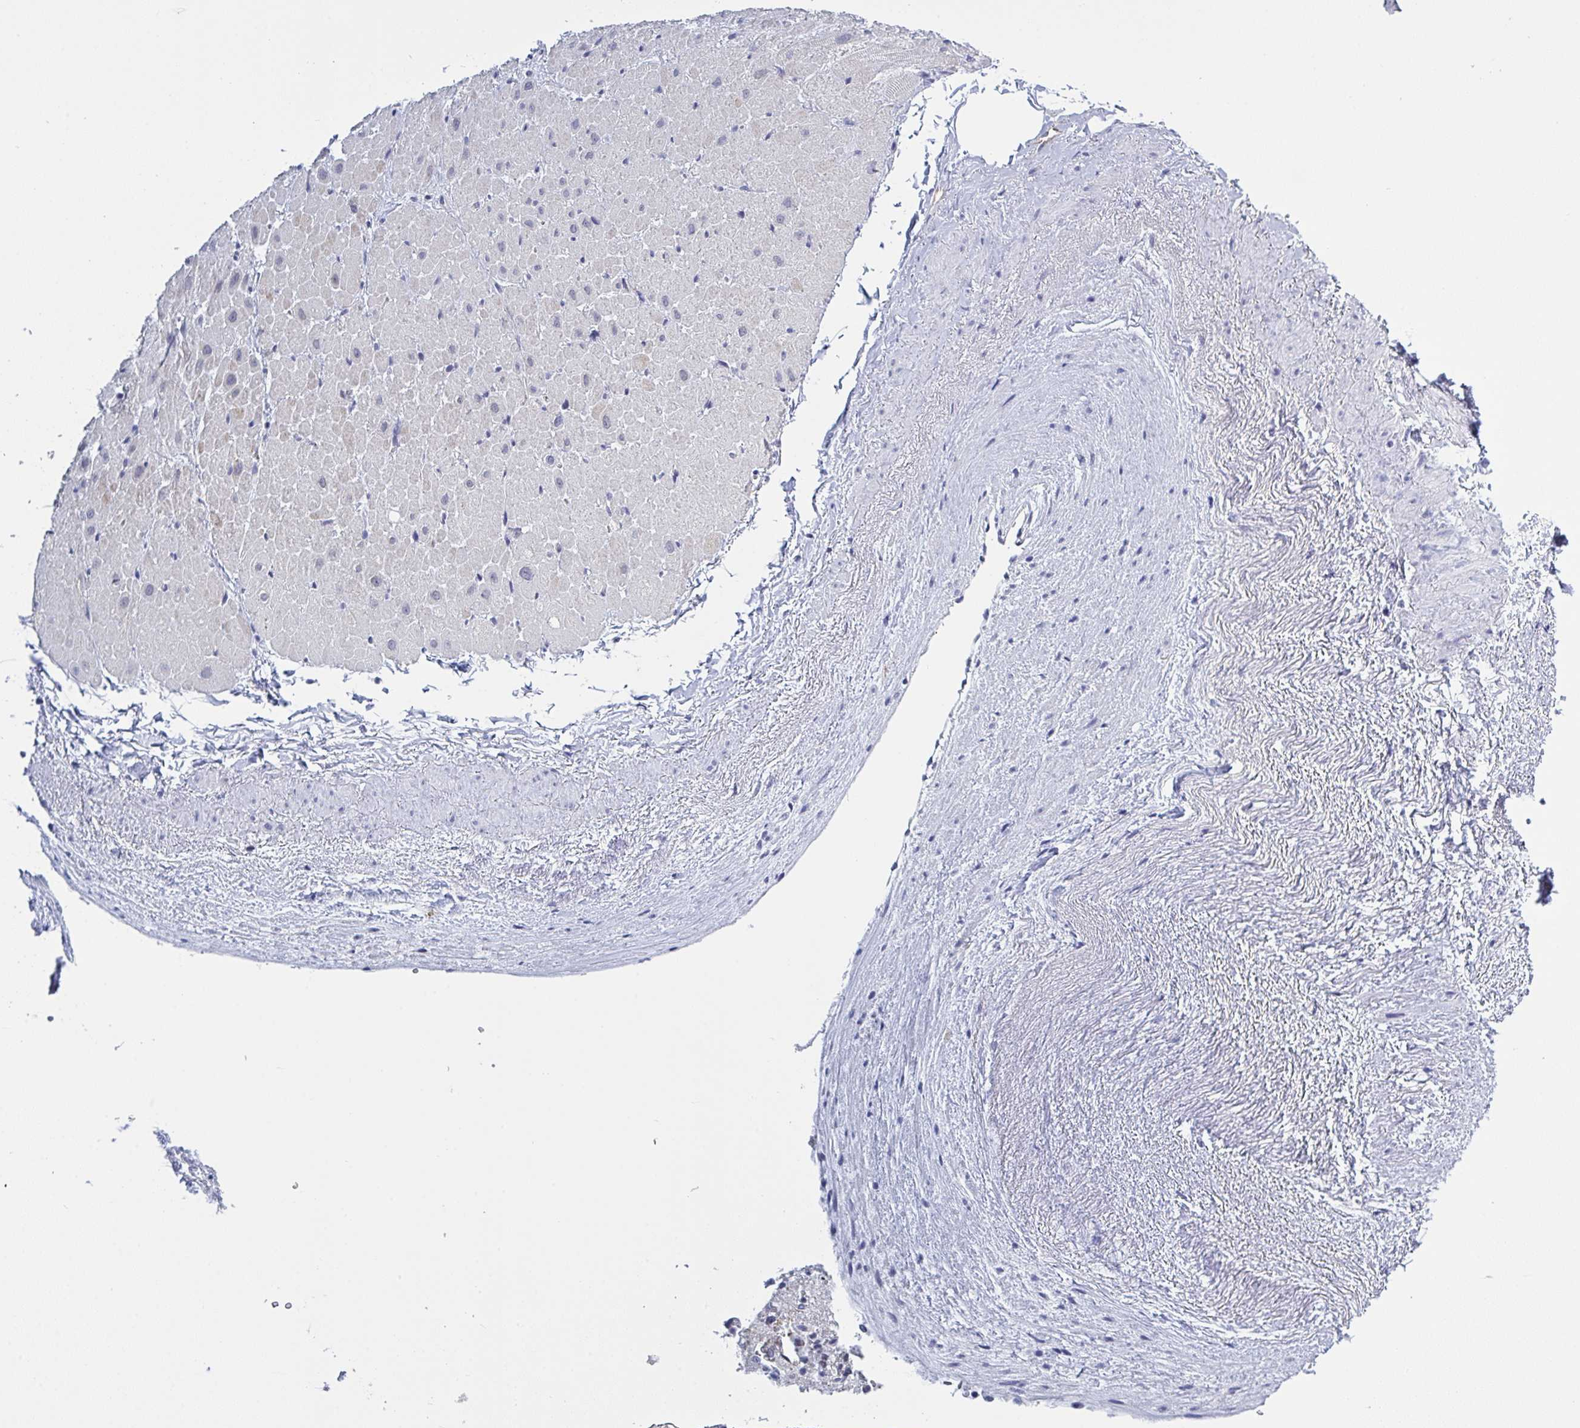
{"staining": {"intensity": "negative", "quantity": "none", "location": "none"}, "tissue": "heart muscle", "cell_type": "Cardiomyocytes", "image_type": "normal", "snomed": [{"axis": "morphology", "description": "Normal tissue, NOS"}, {"axis": "topography", "description": "Heart"}], "caption": "Image shows no significant protein staining in cardiomyocytes of benign heart muscle. (Stains: DAB (3,3'-diaminobenzidine) IHC with hematoxylin counter stain, Microscopy: brightfield microscopy at high magnification).", "gene": "KDM4D", "patient": {"sex": "male", "age": 62}}